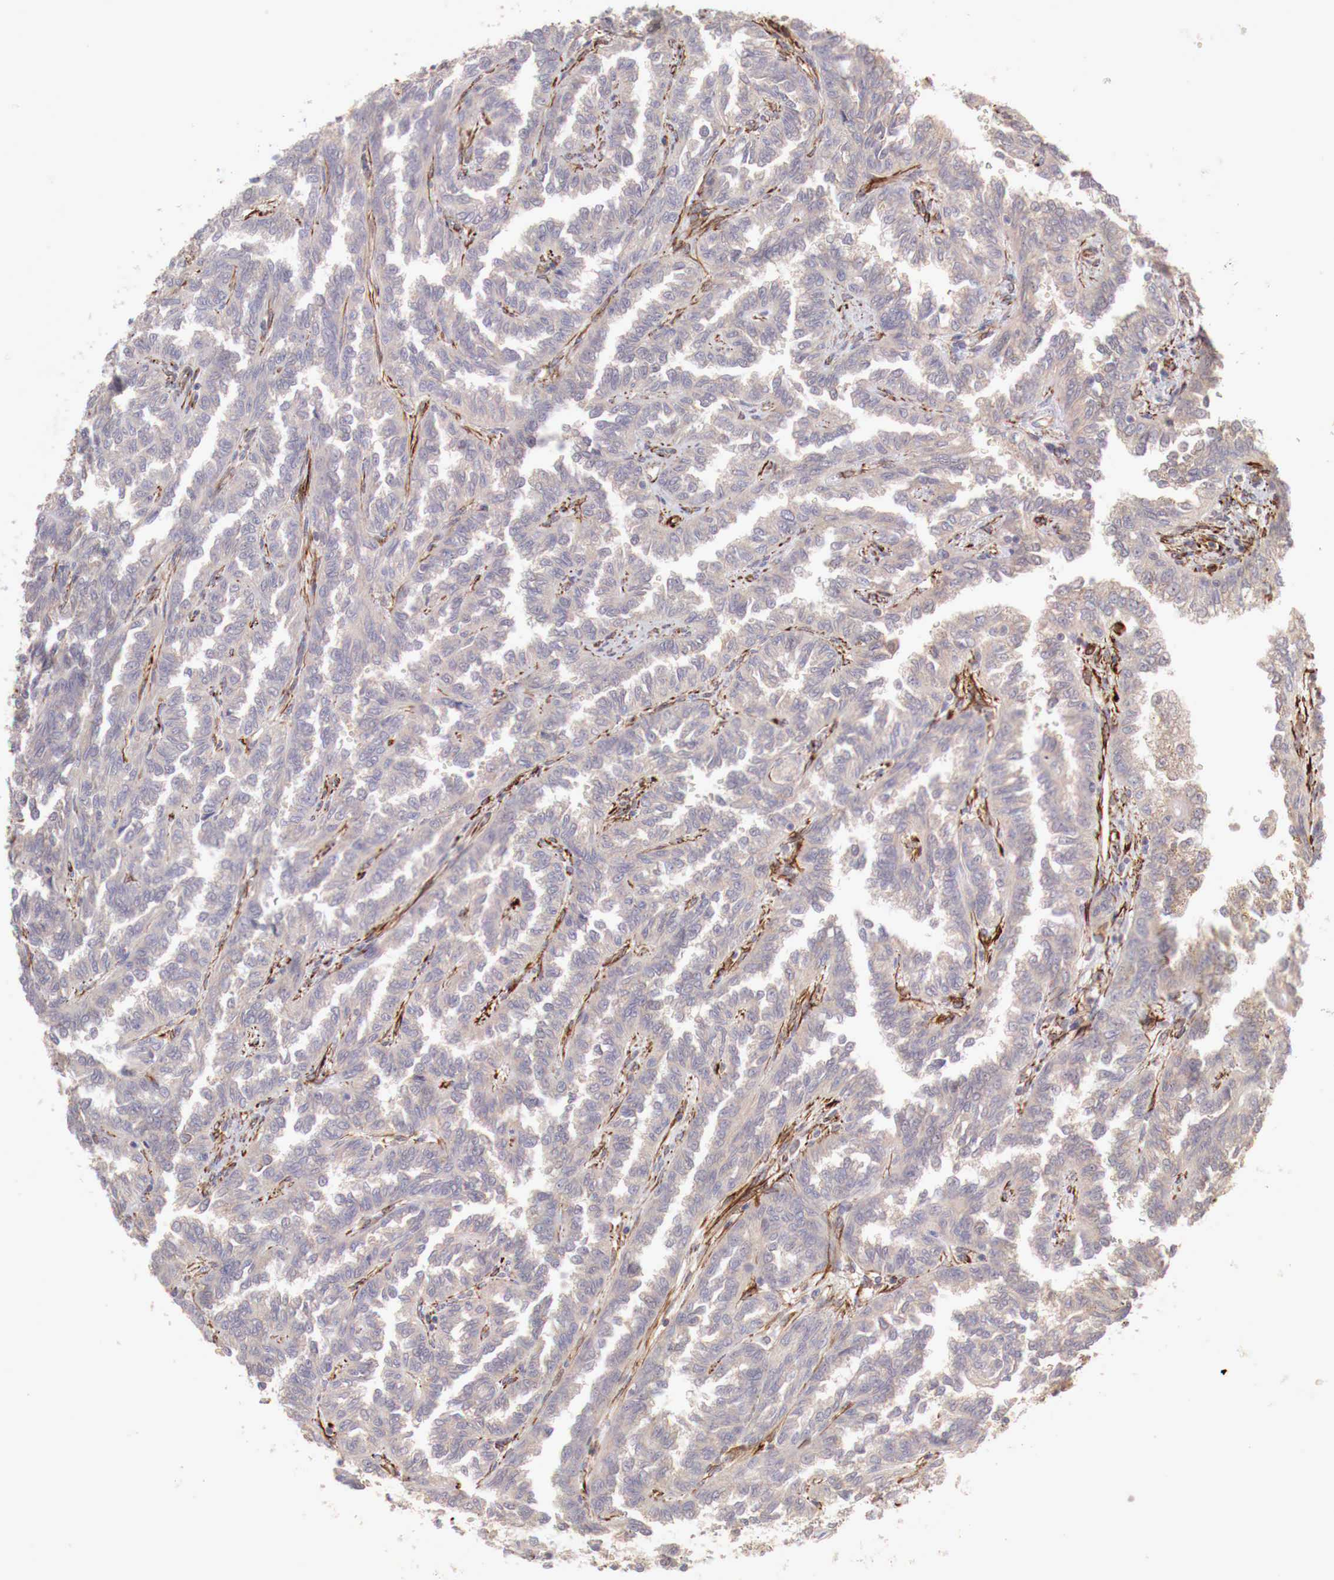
{"staining": {"intensity": "weak", "quantity": ">75%", "location": "cytoplasmic/membranous"}, "tissue": "renal cancer", "cell_type": "Tumor cells", "image_type": "cancer", "snomed": [{"axis": "morphology", "description": "Inflammation, NOS"}, {"axis": "morphology", "description": "Adenocarcinoma, NOS"}, {"axis": "topography", "description": "Kidney"}], "caption": "A micrograph showing weak cytoplasmic/membranous staining in about >75% of tumor cells in renal cancer, as visualized by brown immunohistochemical staining.", "gene": "WT1", "patient": {"sex": "male", "age": 68}}